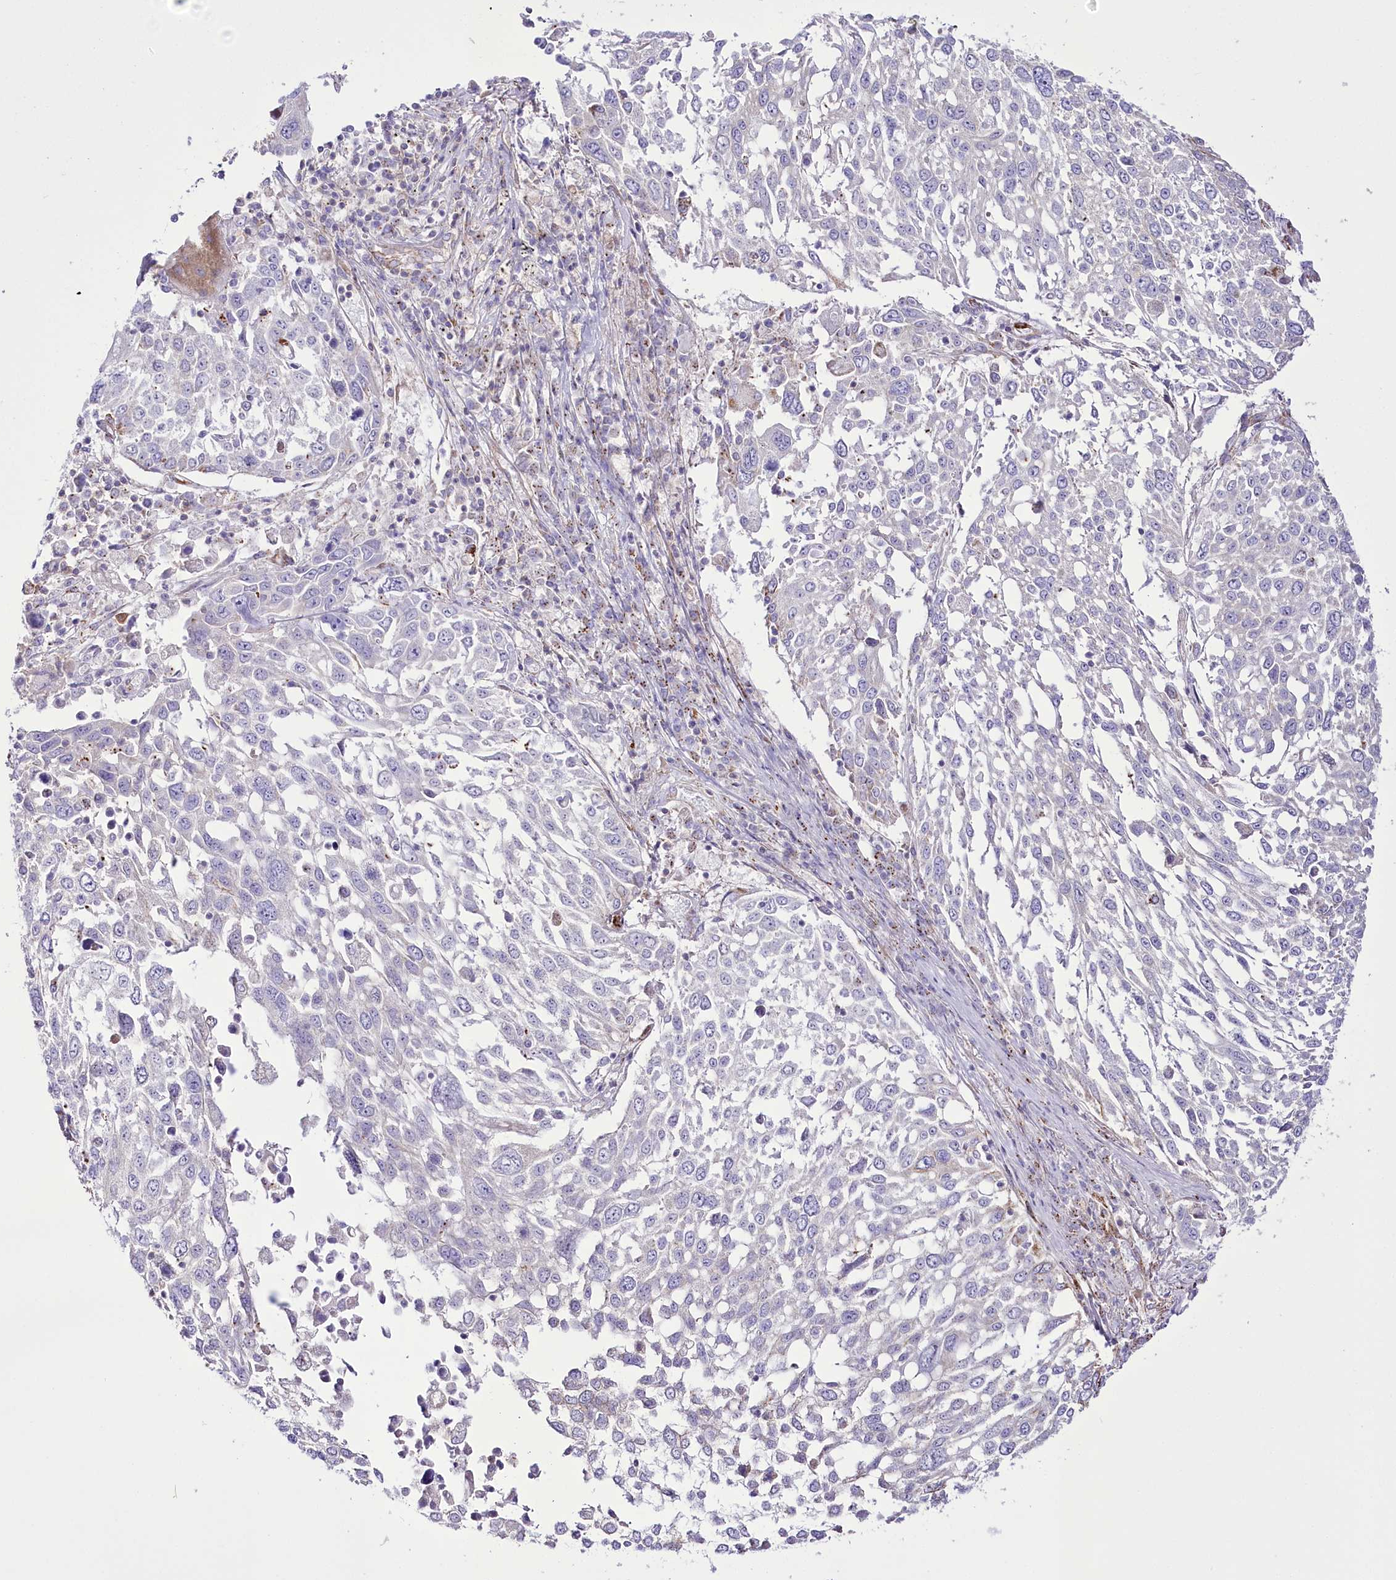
{"staining": {"intensity": "negative", "quantity": "none", "location": "none"}, "tissue": "lung cancer", "cell_type": "Tumor cells", "image_type": "cancer", "snomed": [{"axis": "morphology", "description": "Squamous cell carcinoma, NOS"}, {"axis": "topography", "description": "Lung"}], "caption": "Protein analysis of lung squamous cell carcinoma shows no significant expression in tumor cells.", "gene": "FAM216A", "patient": {"sex": "male", "age": 65}}